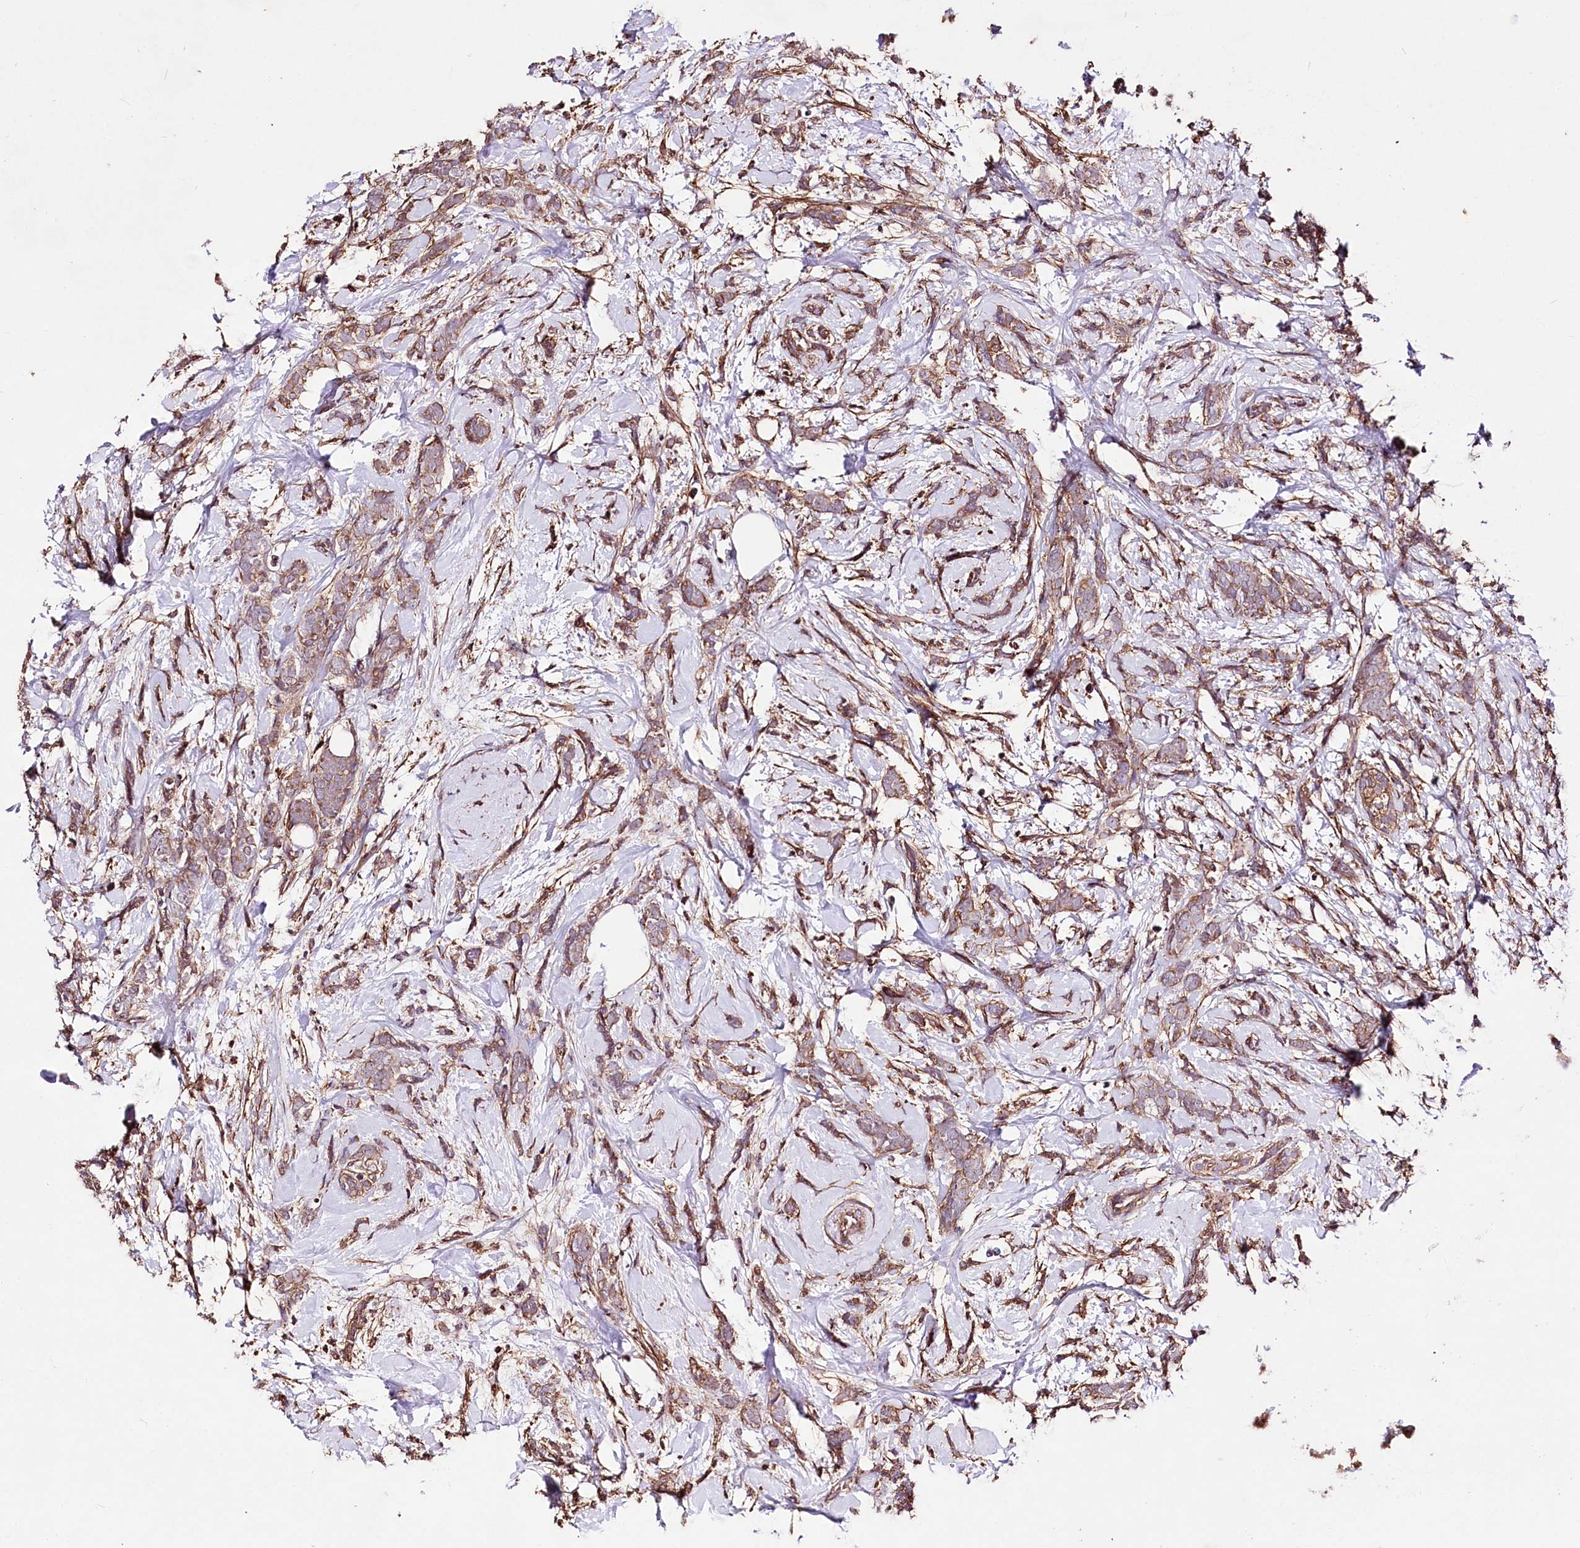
{"staining": {"intensity": "weak", "quantity": ">75%", "location": "cytoplasmic/membranous"}, "tissue": "breast cancer", "cell_type": "Tumor cells", "image_type": "cancer", "snomed": [{"axis": "morphology", "description": "Lobular carcinoma"}, {"axis": "topography", "description": "Breast"}], "caption": "Protein staining shows weak cytoplasmic/membranous positivity in about >75% of tumor cells in breast cancer (lobular carcinoma).", "gene": "WWC1", "patient": {"sex": "female", "age": 58}}